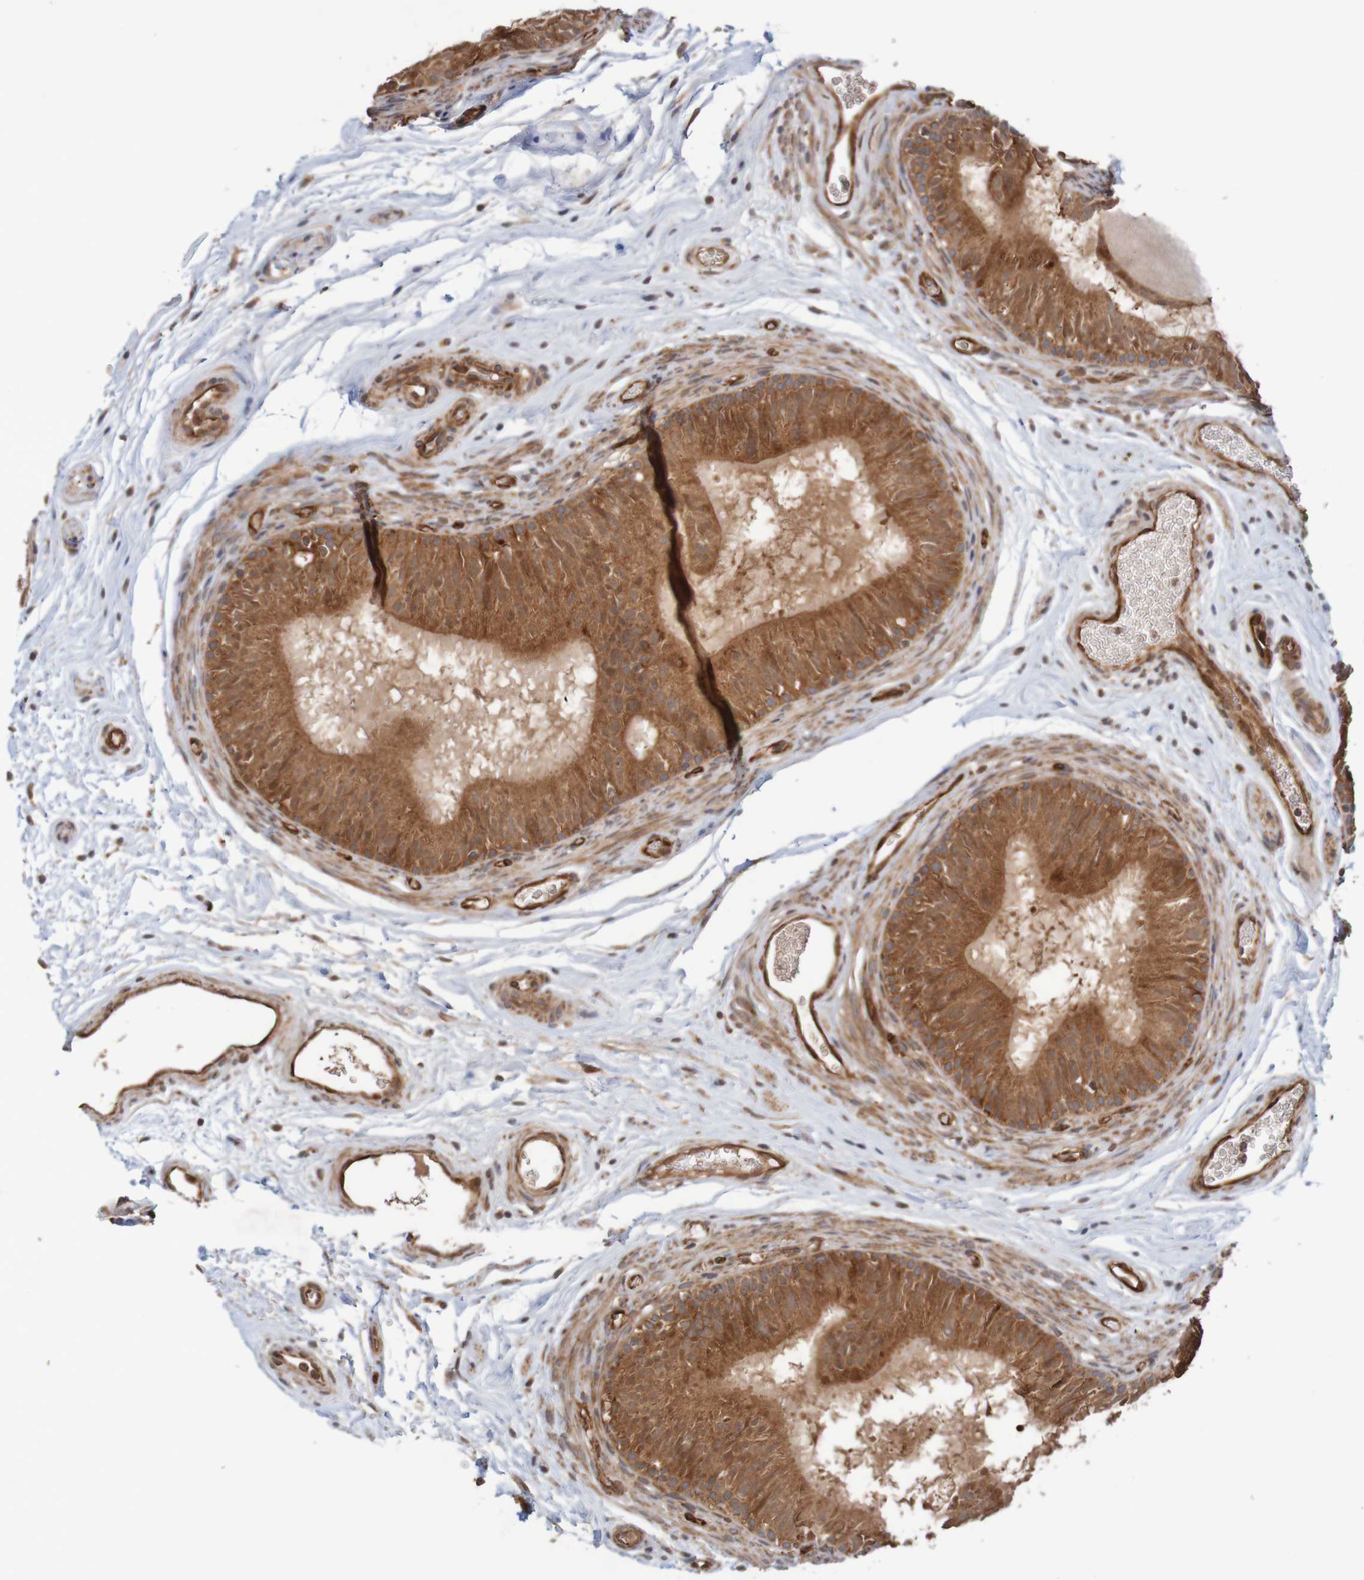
{"staining": {"intensity": "strong", "quantity": ">75%", "location": "cytoplasmic/membranous"}, "tissue": "epididymis", "cell_type": "Glandular cells", "image_type": "normal", "snomed": [{"axis": "morphology", "description": "Normal tissue, NOS"}, {"axis": "topography", "description": "Epididymis"}], "caption": "Glandular cells display strong cytoplasmic/membranous positivity in about >75% of cells in benign epididymis. (Brightfield microscopy of DAB IHC at high magnification).", "gene": "MRPL52", "patient": {"sex": "male", "age": 36}}